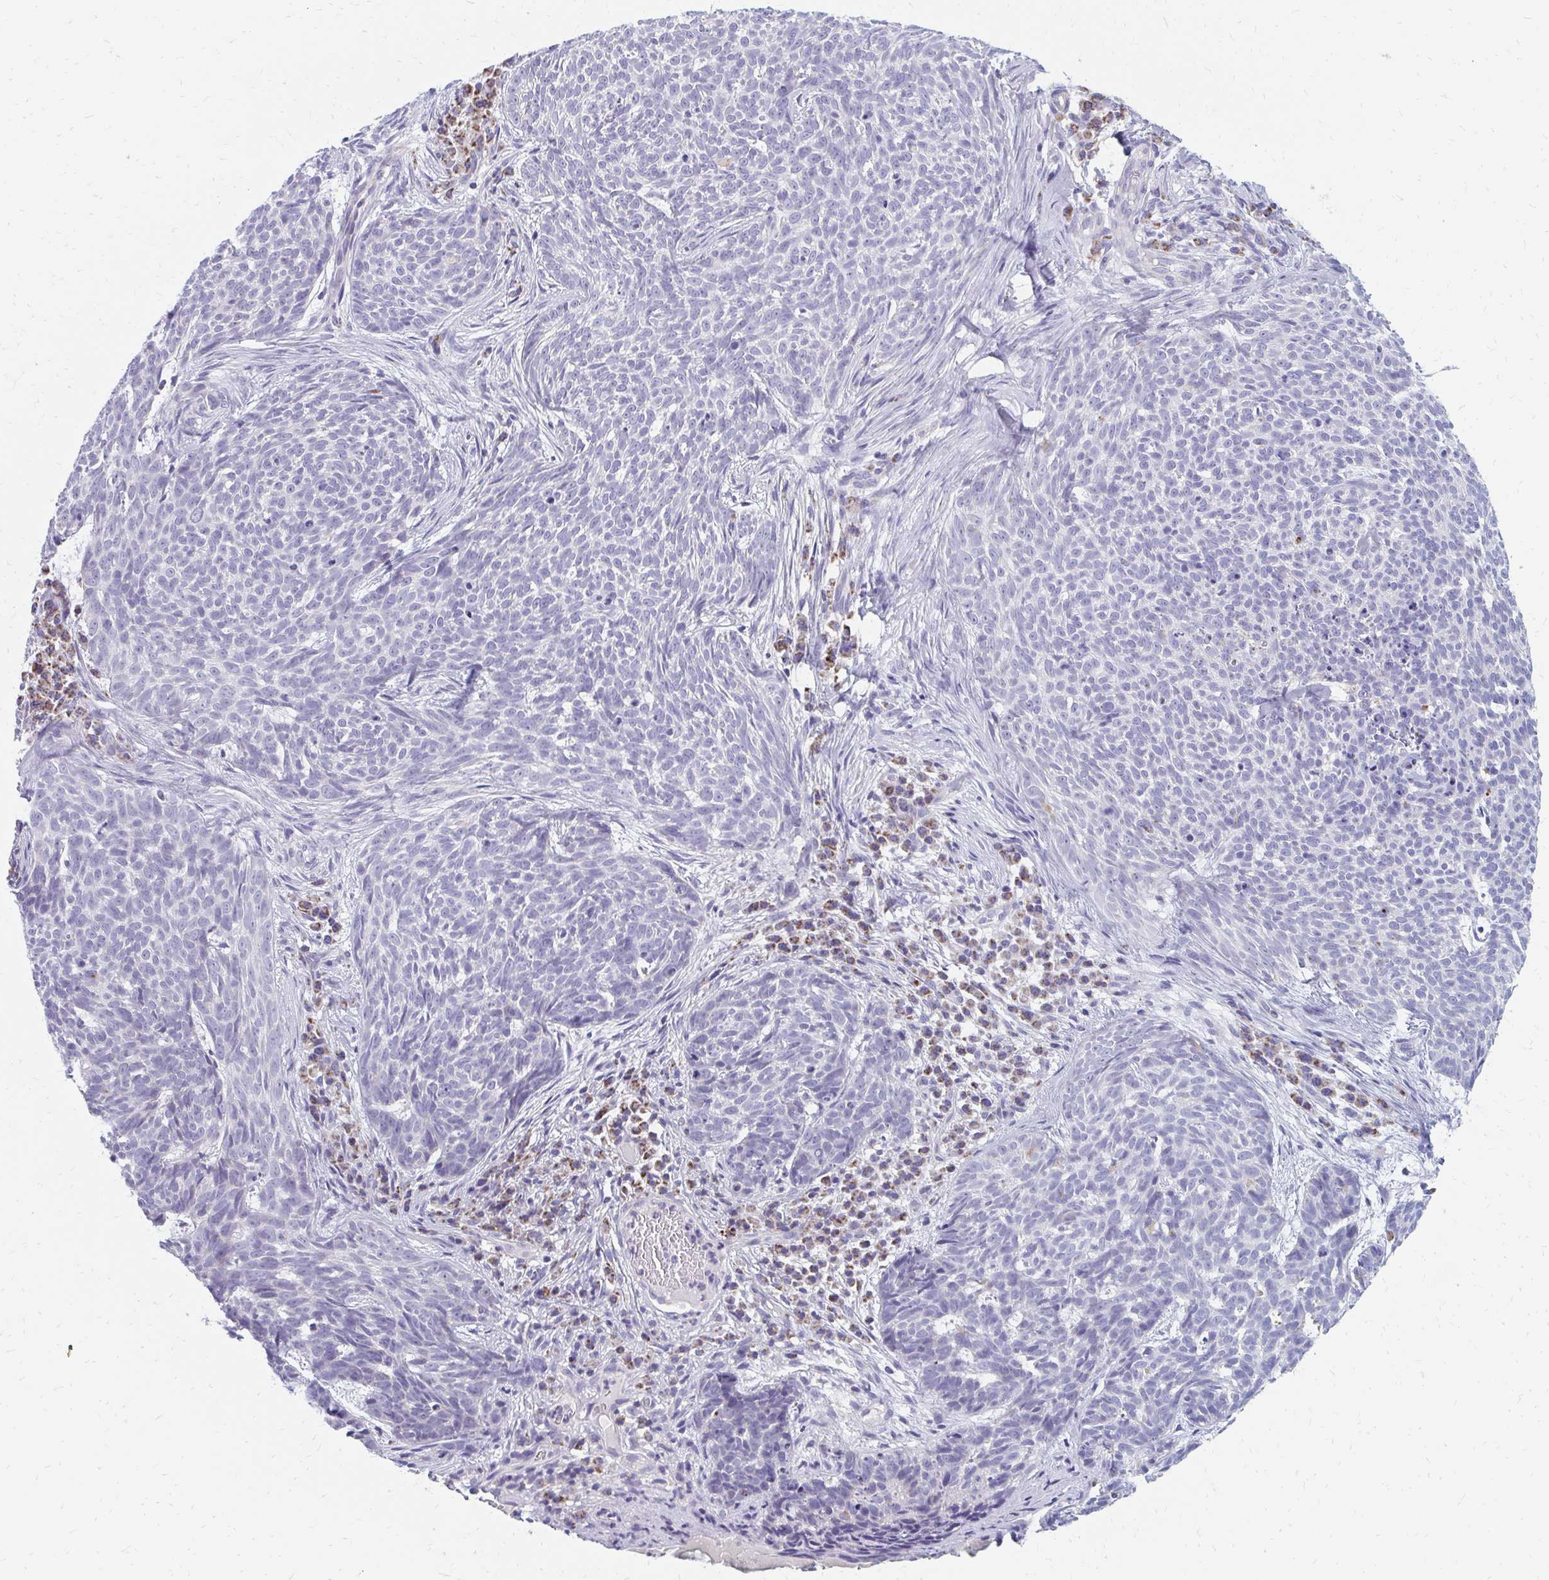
{"staining": {"intensity": "negative", "quantity": "none", "location": "none"}, "tissue": "skin cancer", "cell_type": "Tumor cells", "image_type": "cancer", "snomed": [{"axis": "morphology", "description": "Basal cell carcinoma"}, {"axis": "topography", "description": "Skin"}], "caption": "Human skin cancer (basal cell carcinoma) stained for a protein using immunohistochemistry (IHC) reveals no staining in tumor cells.", "gene": "OR10V1", "patient": {"sex": "female", "age": 93}}